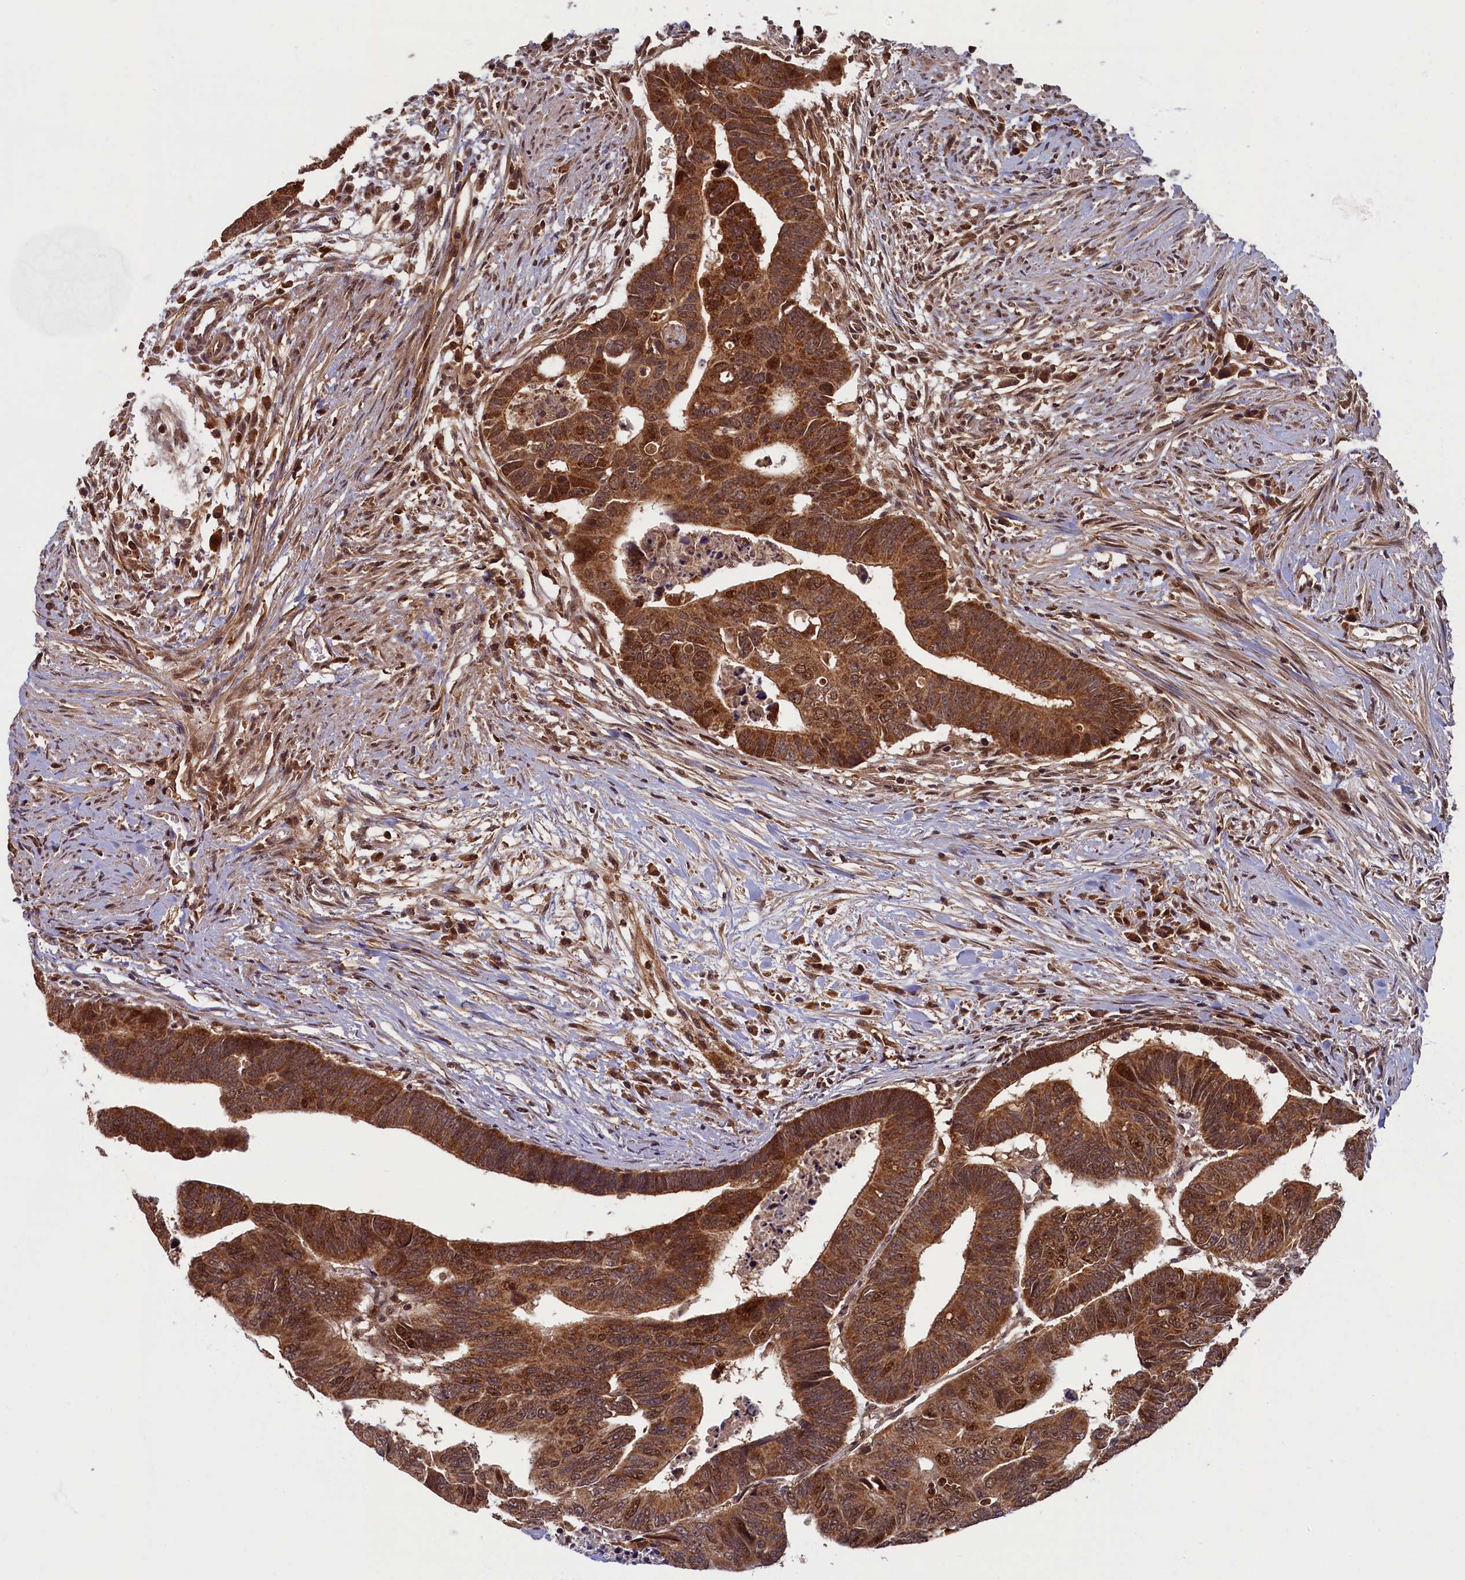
{"staining": {"intensity": "strong", "quantity": ">75%", "location": "cytoplasmic/membranous,nuclear"}, "tissue": "colorectal cancer", "cell_type": "Tumor cells", "image_type": "cancer", "snomed": [{"axis": "morphology", "description": "Adenocarcinoma, NOS"}, {"axis": "topography", "description": "Rectum"}], "caption": "The histopathology image demonstrates staining of colorectal cancer (adenocarcinoma), revealing strong cytoplasmic/membranous and nuclear protein positivity (brown color) within tumor cells.", "gene": "BRCA1", "patient": {"sex": "female", "age": 65}}